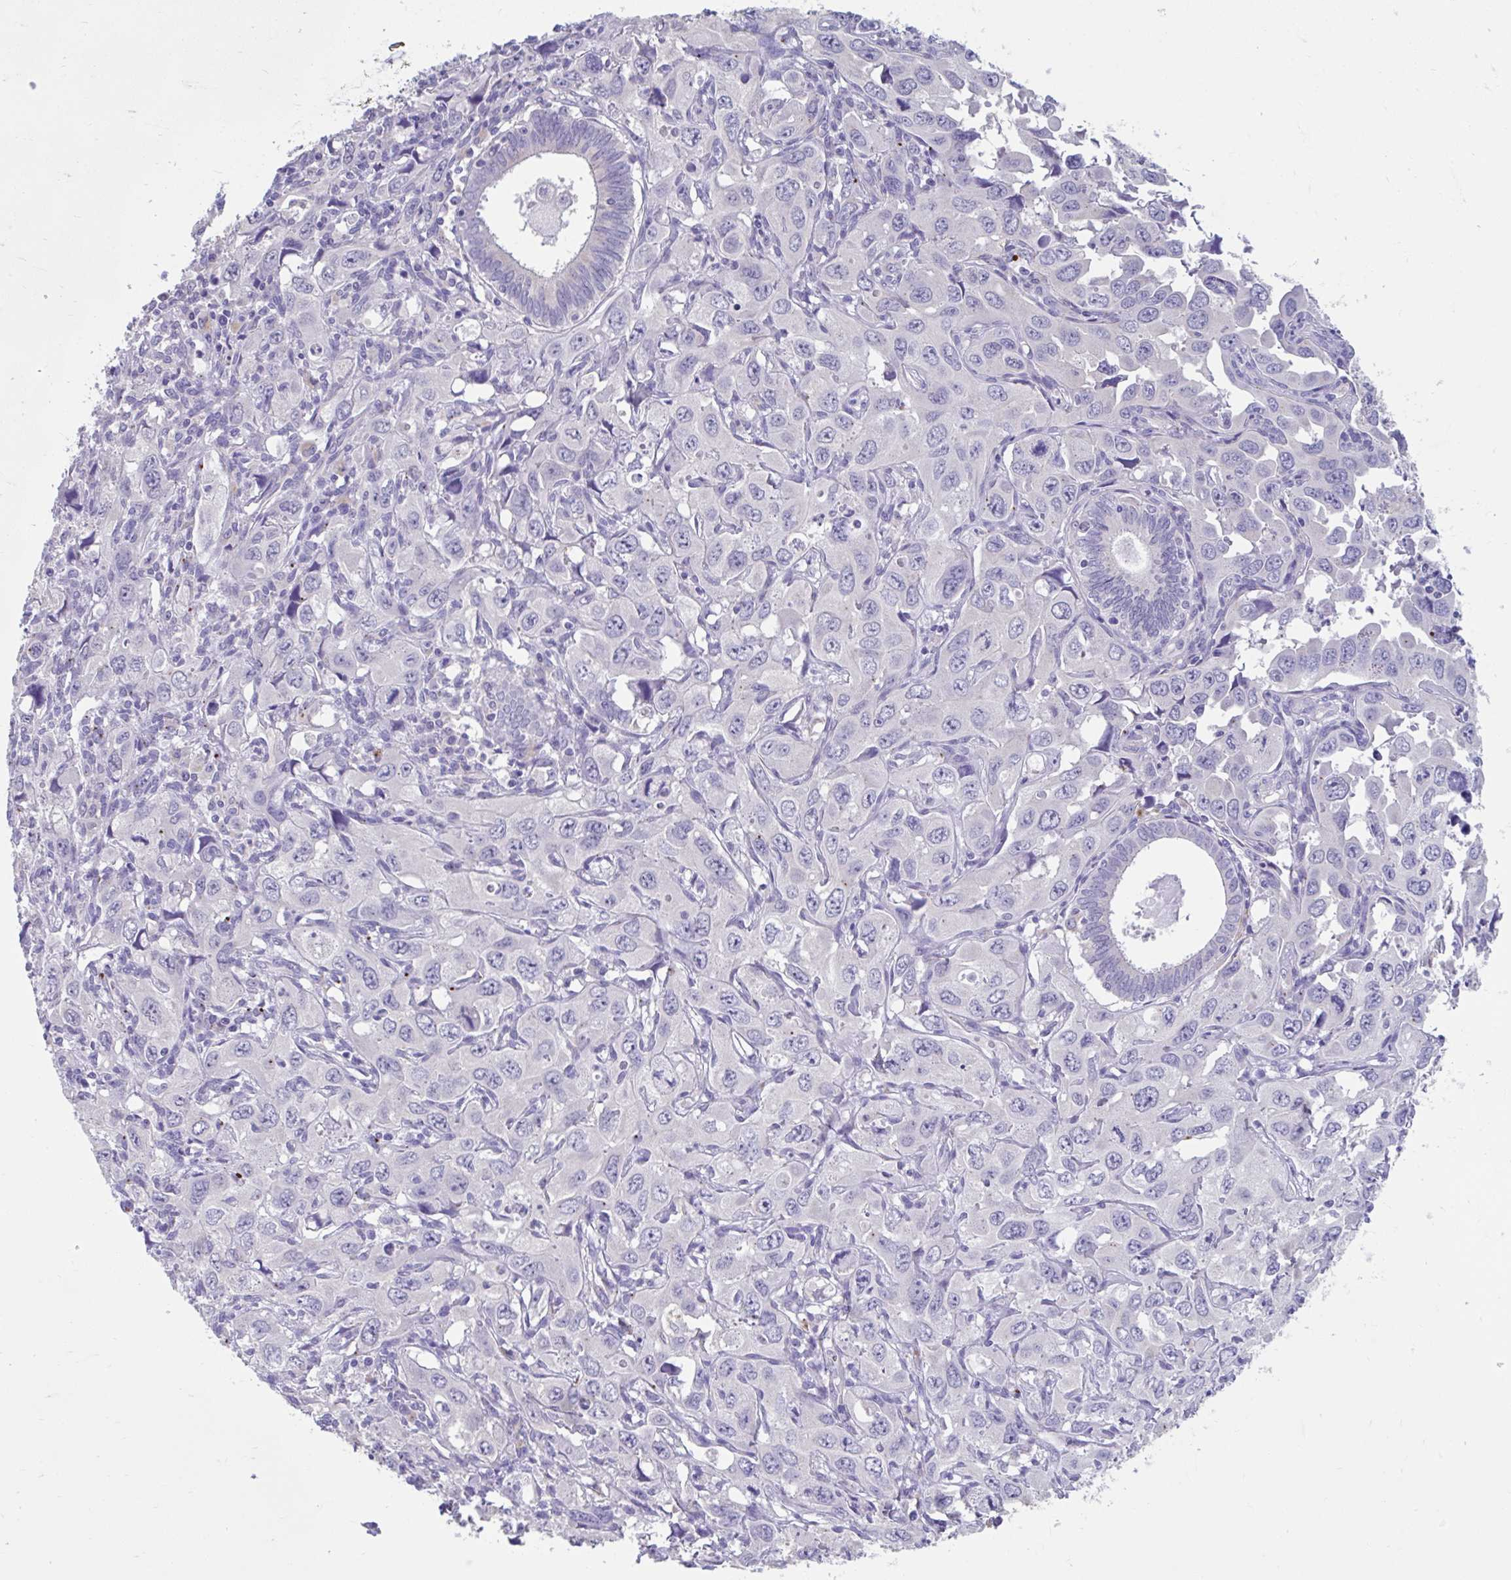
{"staining": {"intensity": "negative", "quantity": "none", "location": "none"}, "tissue": "endometrial cancer", "cell_type": "Tumor cells", "image_type": "cancer", "snomed": [{"axis": "morphology", "description": "Adenocarcinoma, NOS"}, {"axis": "topography", "description": "Uterus"}], "caption": "Tumor cells are negative for brown protein staining in endometrial cancer (adenocarcinoma).", "gene": "GPR162", "patient": {"sex": "female", "age": 62}}